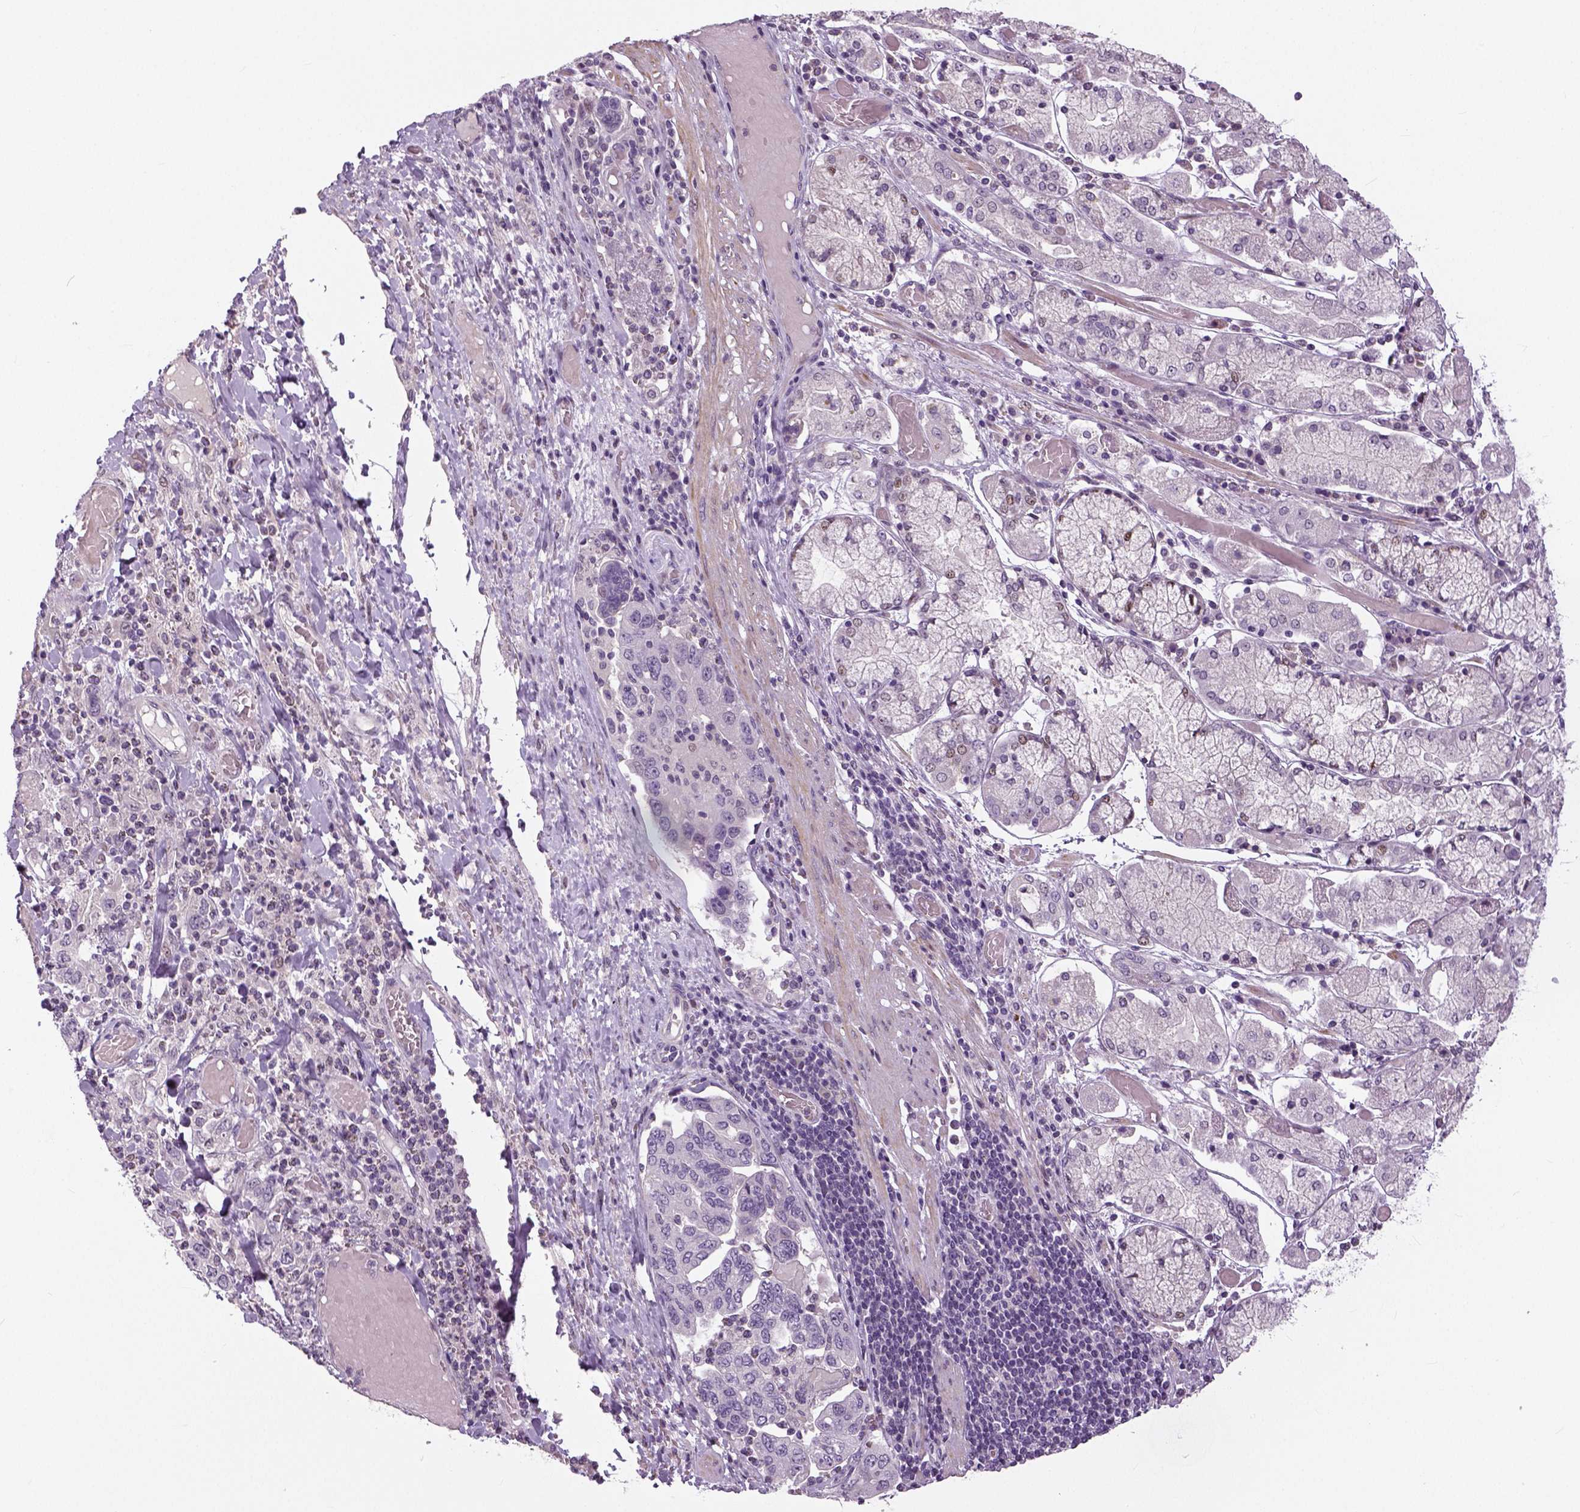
{"staining": {"intensity": "negative", "quantity": "none", "location": "none"}, "tissue": "stomach cancer", "cell_type": "Tumor cells", "image_type": "cancer", "snomed": [{"axis": "morphology", "description": "Adenocarcinoma, NOS"}, {"axis": "topography", "description": "Stomach, upper"}, {"axis": "topography", "description": "Stomach"}], "caption": "Immunohistochemical staining of stomach cancer (adenocarcinoma) reveals no significant staining in tumor cells.", "gene": "NECAB1", "patient": {"sex": "male", "age": 62}}